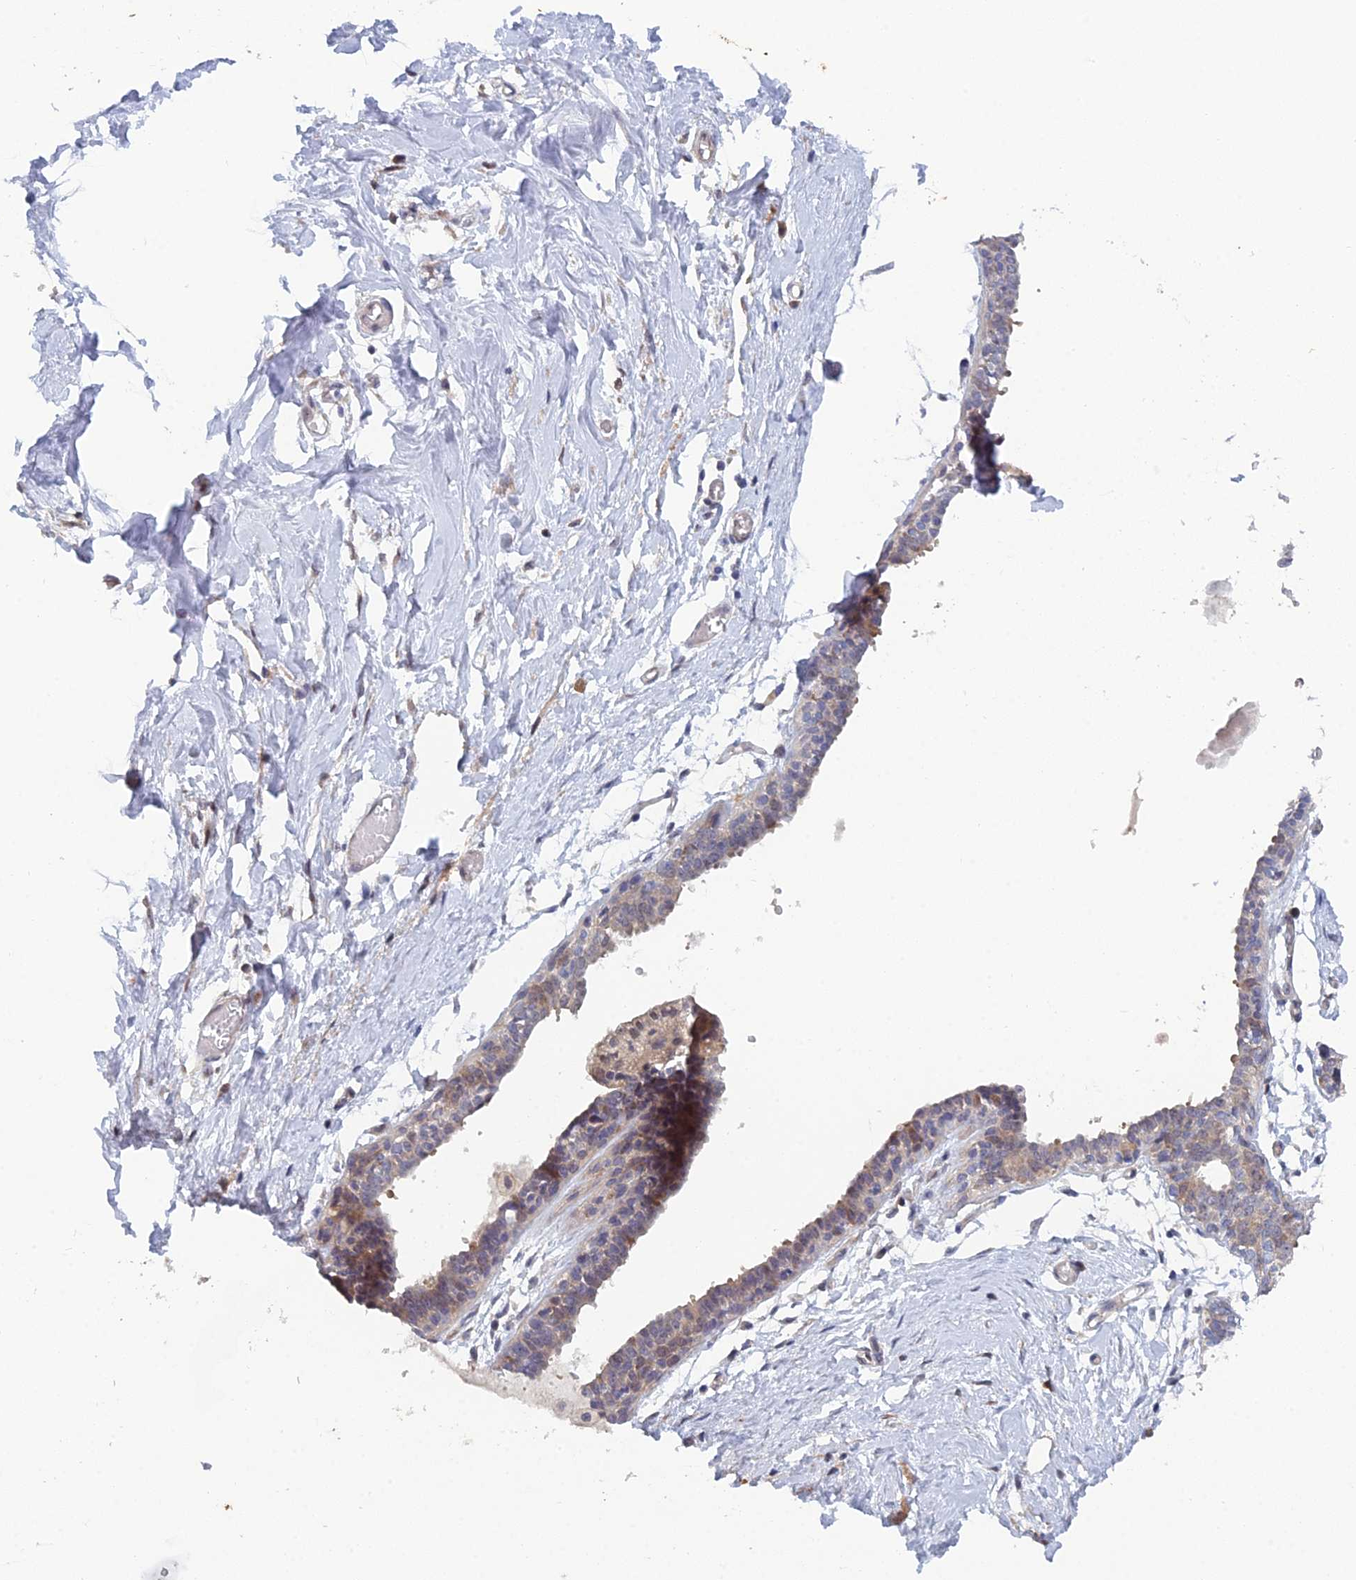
{"staining": {"intensity": "negative", "quantity": "none", "location": "none"}, "tissue": "breast", "cell_type": "Adipocytes", "image_type": "normal", "snomed": [{"axis": "morphology", "description": "Normal tissue, NOS"}, {"axis": "topography", "description": "Breast"}], "caption": "Image shows no protein staining in adipocytes of benign breast.", "gene": "SRA1", "patient": {"sex": "female", "age": 27}}